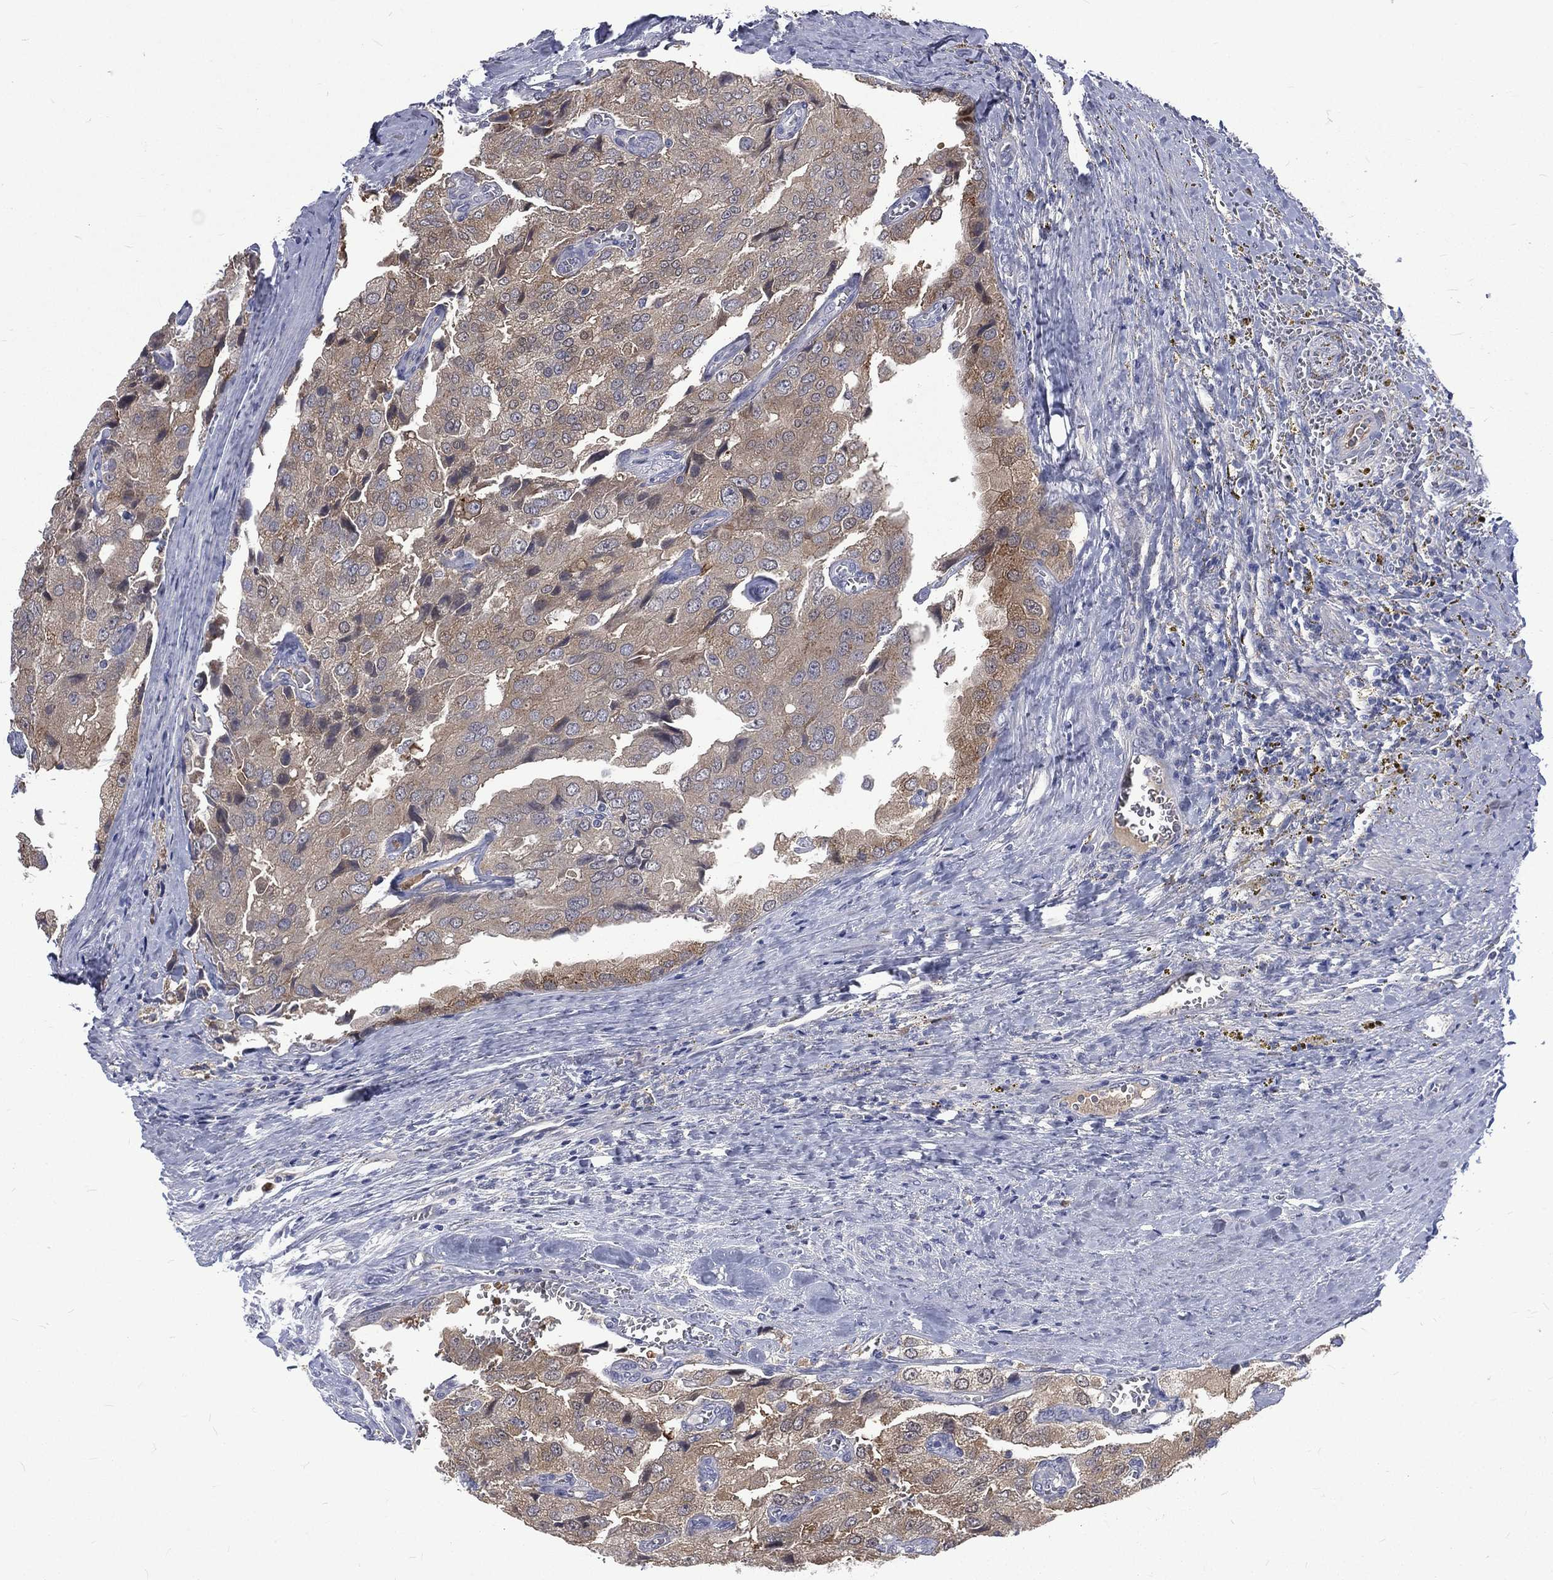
{"staining": {"intensity": "negative", "quantity": "none", "location": "none"}, "tissue": "prostate cancer", "cell_type": "Tumor cells", "image_type": "cancer", "snomed": [{"axis": "morphology", "description": "Adenocarcinoma, NOS"}, {"axis": "topography", "description": "Prostate and seminal vesicle, NOS"}, {"axis": "topography", "description": "Prostate"}], "caption": "Tumor cells show no significant protein positivity in prostate cancer. The staining is performed using DAB (3,3'-diaminobenzidine) brown chromogen with nuclei counter-stained in using hematoxylin.", "gene": "CA12", "patient": {"sex": "male", "age": 67}}